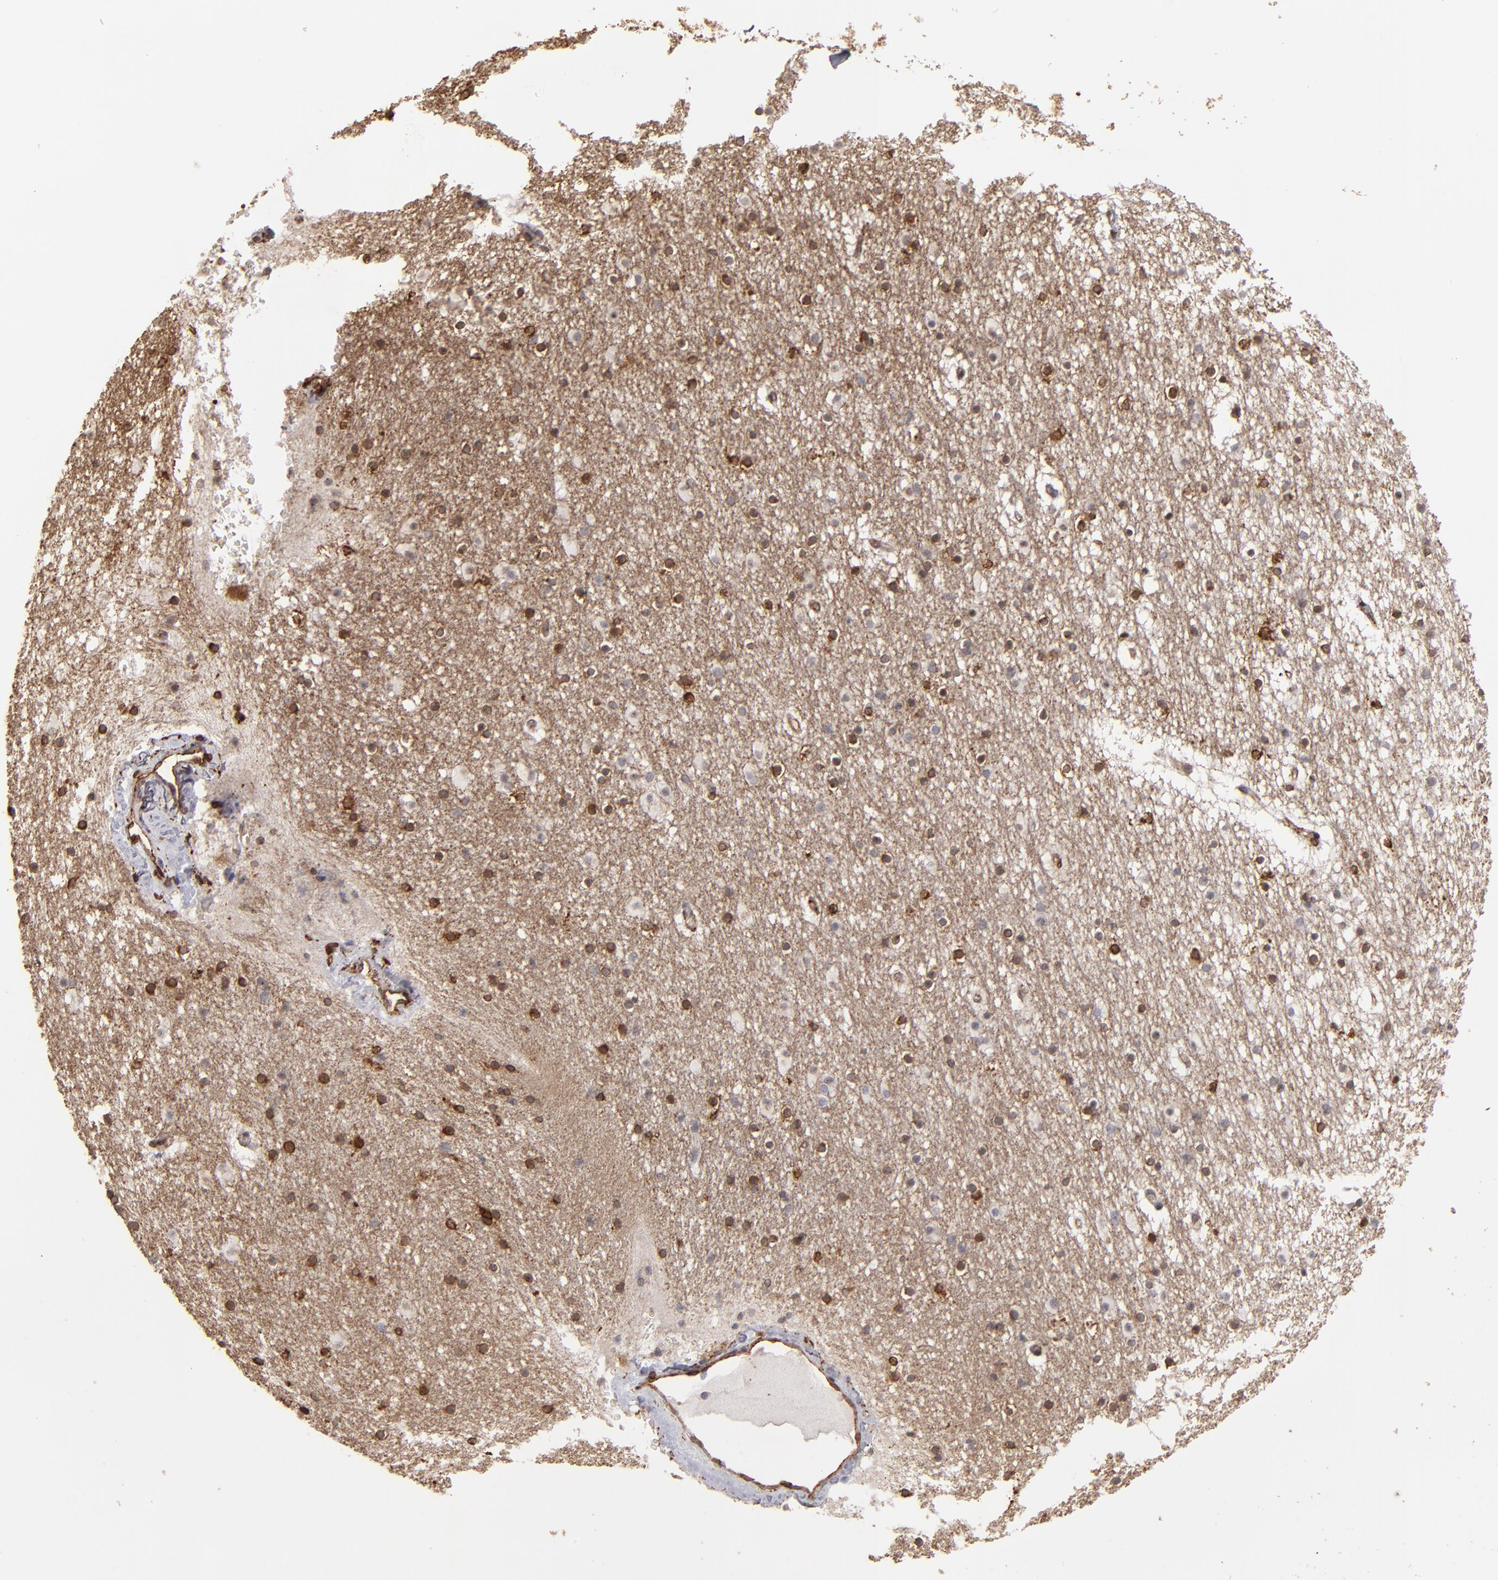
{"staining": {"intensity": "moderate", "quantity": ">75%", "location": "cytoplasmic/membranous"}, "tissue": "caudate", "cell_type": "Glial cells", "image_type": "normal", "snomed": [{"axis": "morphology", "description": "Normal tissue, NOS"}, {"axis": "topography", "description": "Lateral ventricle wall"}], "caption": "Human caudate stained with a brown dye shows moderate cytoplasmic/membranous positive positivity in about >75% of glial cells.", "gene": "PGRMC1", "patient": {"sex": "male", "age": 45}}